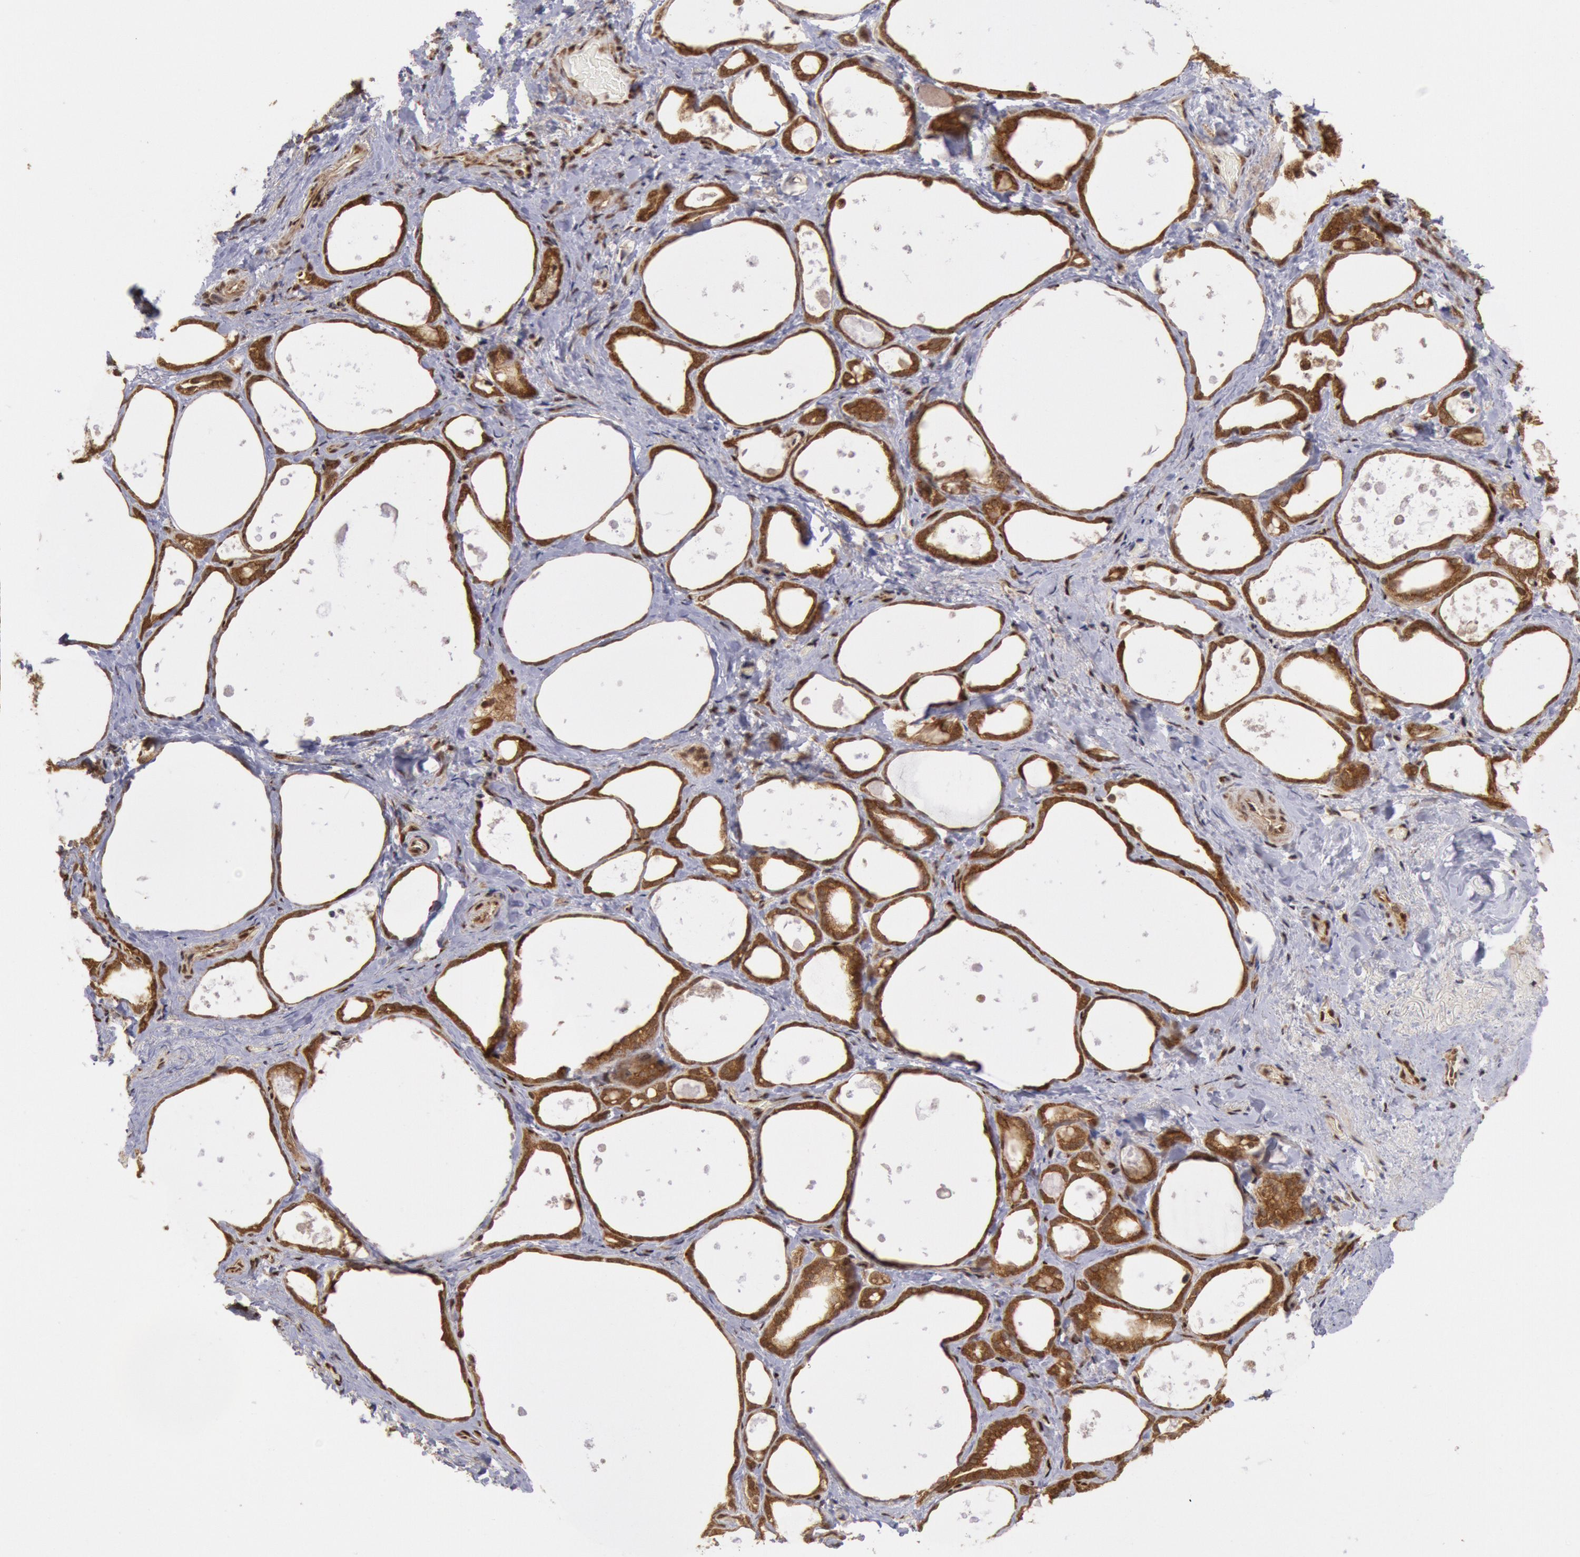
{"staining": {"intensity": "strong", "quantity": ">75%", "location": "cytoplasmic/membranous"}, "tissue": "thyroid gland", "cell_type": "Glandular cells", "image_type": "normal", "snomed": [{"axis": "morphology", "description": "Normal tissue, NOS"}, {"axis": "topography", "description": "Thyroid gland"}], "caption": "Immunohistochemical staining of benign human thyroid gland shows >75% levels of strong cytoplasmic/membranous protein expression in approximately >75% of glandular cells.", "gene": "STX17", "patient": {"sex": "female", "age": 75}}